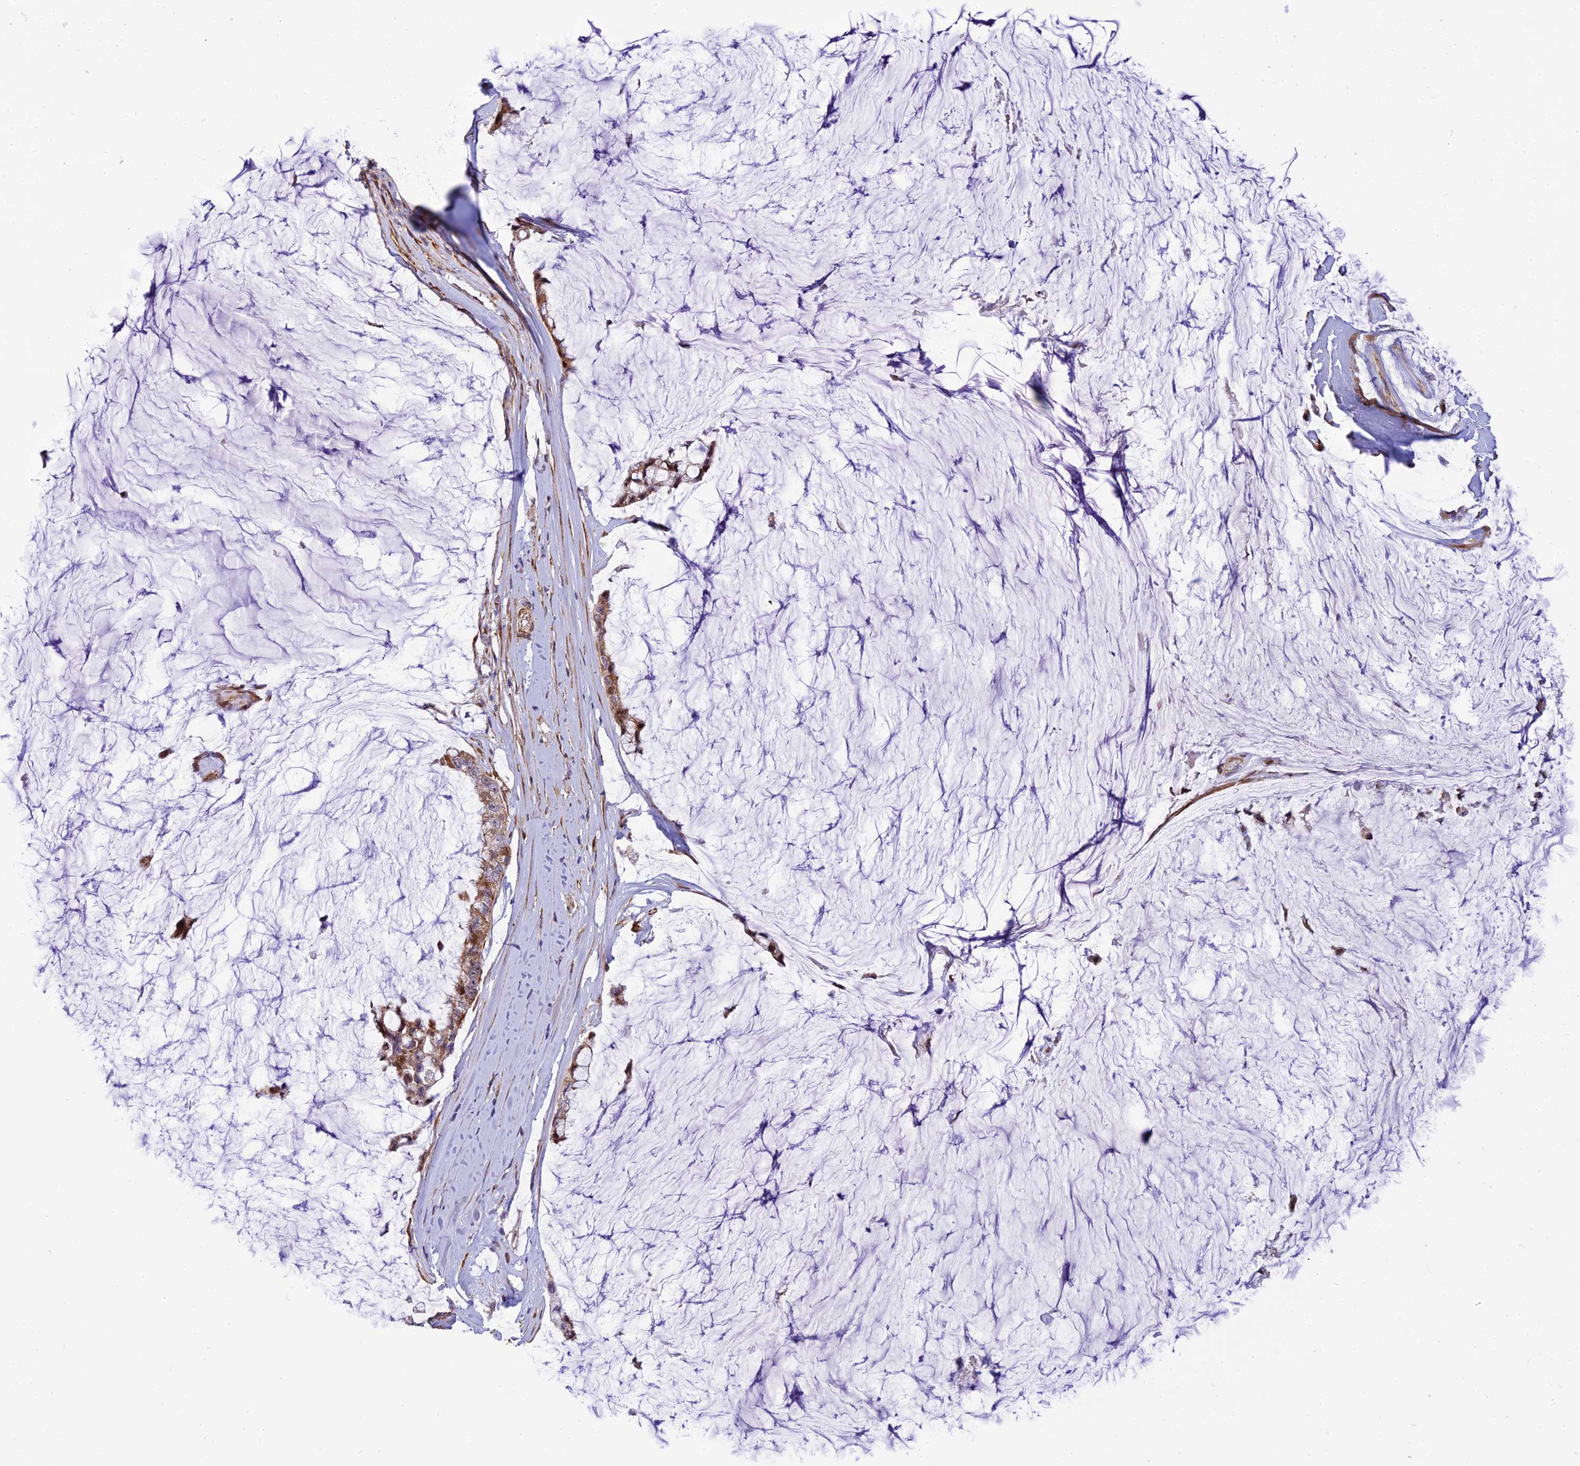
{"staining": {"intensity": "moderate", "quantity": ">75%", "location": "cytoplasmic/membranous"}, "tissue": "ovarian cancer", "cell_type": "Tumor cells", "image_type": "cancer", "snomed": [{"axis": "morphology", "description": "Cystadenocarcinoma, mucinous, NOS"}, {"axis": "topography", "description": "Ovary"}], "caption": "Ovarian cancer was stained to show a protein in brown. There is medium levels of moderate cytoplasmic/membranous positivity in about >75% of tumor cells.", "gene": "KBTBD7", "patient": {"sex": "female", "age": 39}}